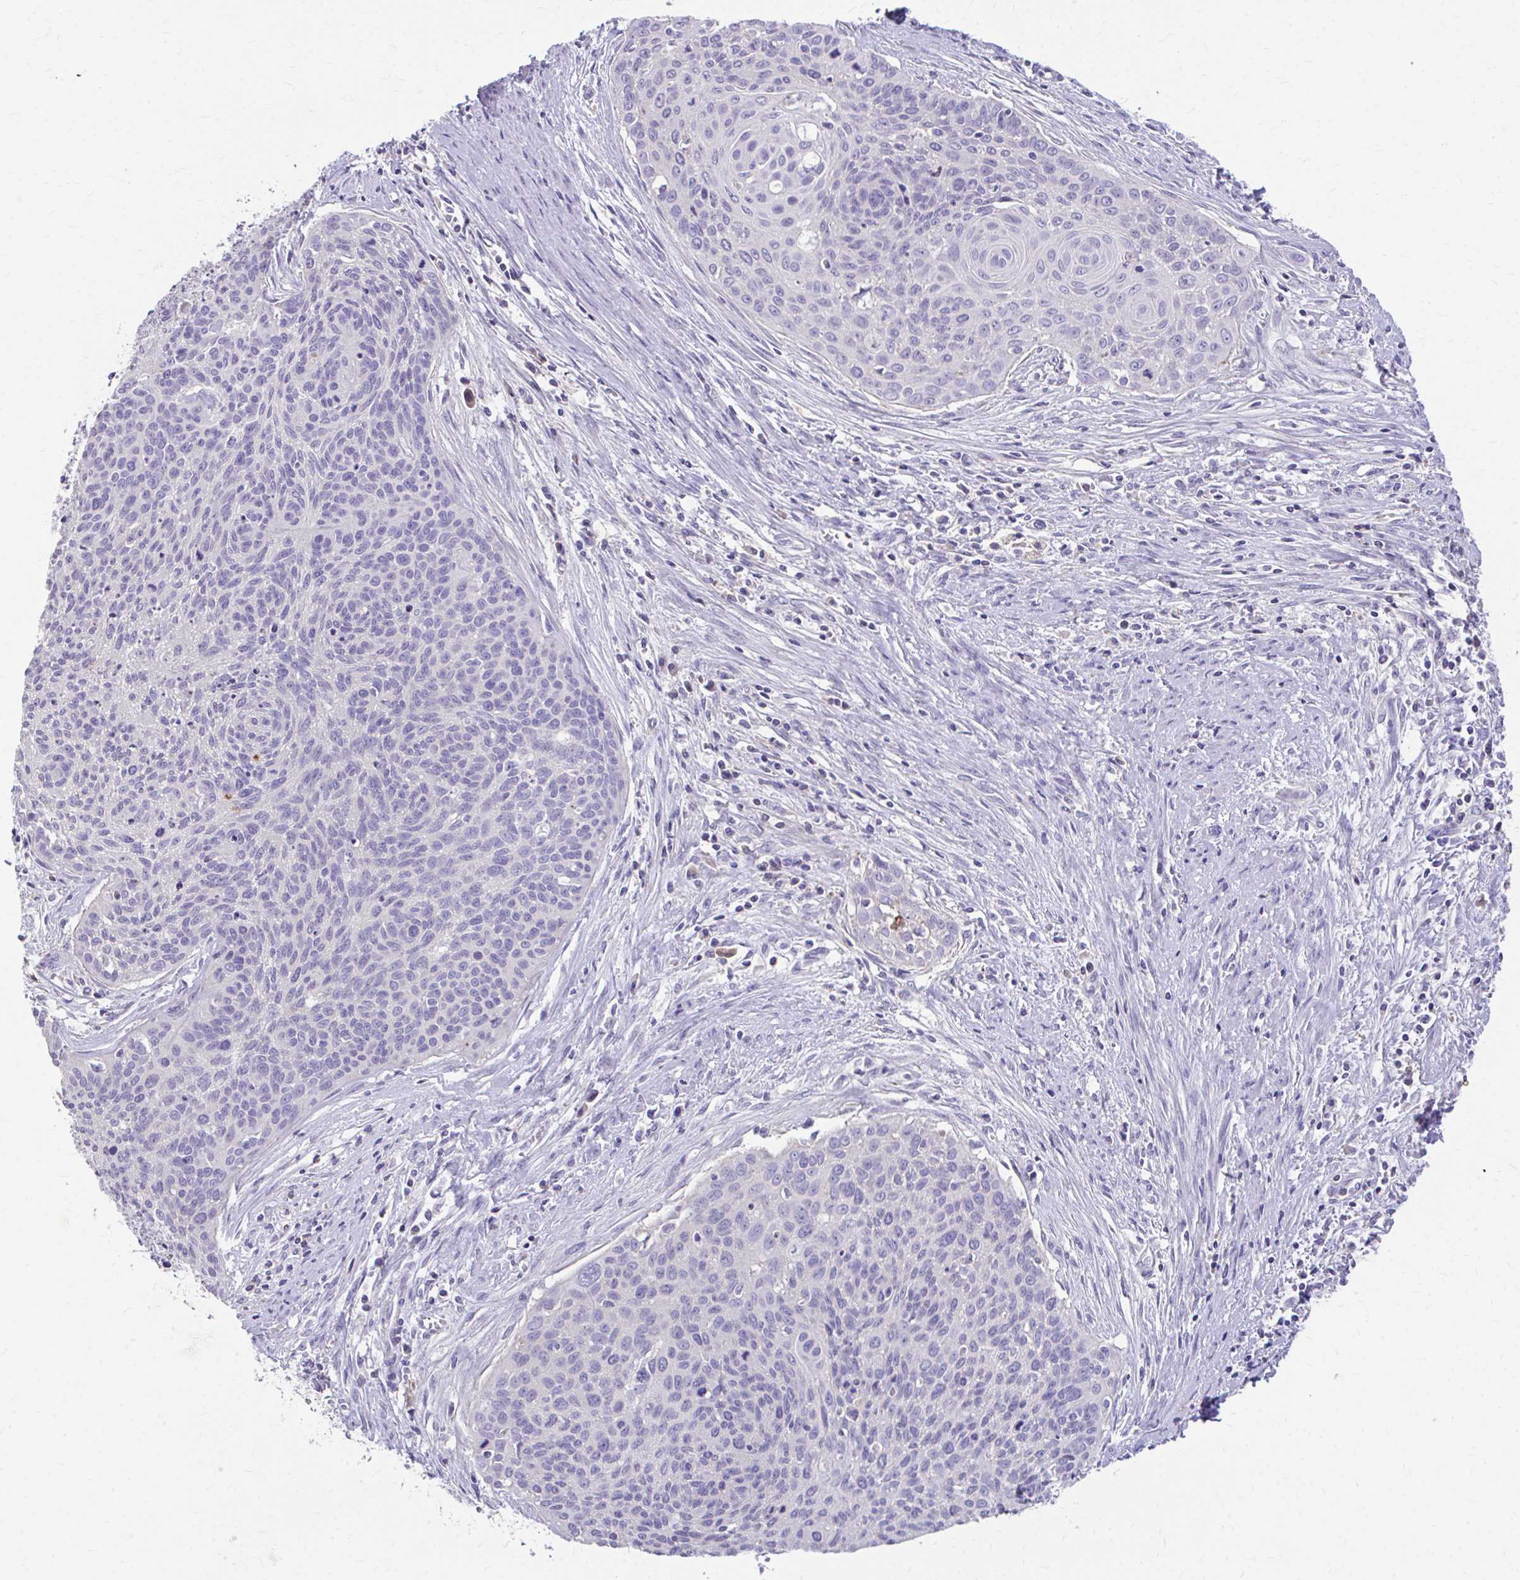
{"staining": {"intensity": "negative", "quantity": "none", "location": "none"}, "tissue": "cervical cancer", "cell_type": "Tumor cells", "image_type": "cancer", "snomed": [{"axis": "morphology", "description": "Squamous cell carcinoma, NOS"}, {"axis": "topography", "description": "Cervix"}], "caption": "This is an immunohistochemistry (IHC) micrograph of human cervical cancer. There is no expression in tumor cells.", "gene": "CFH", "patient": {"sex": "female", "age": 55}}